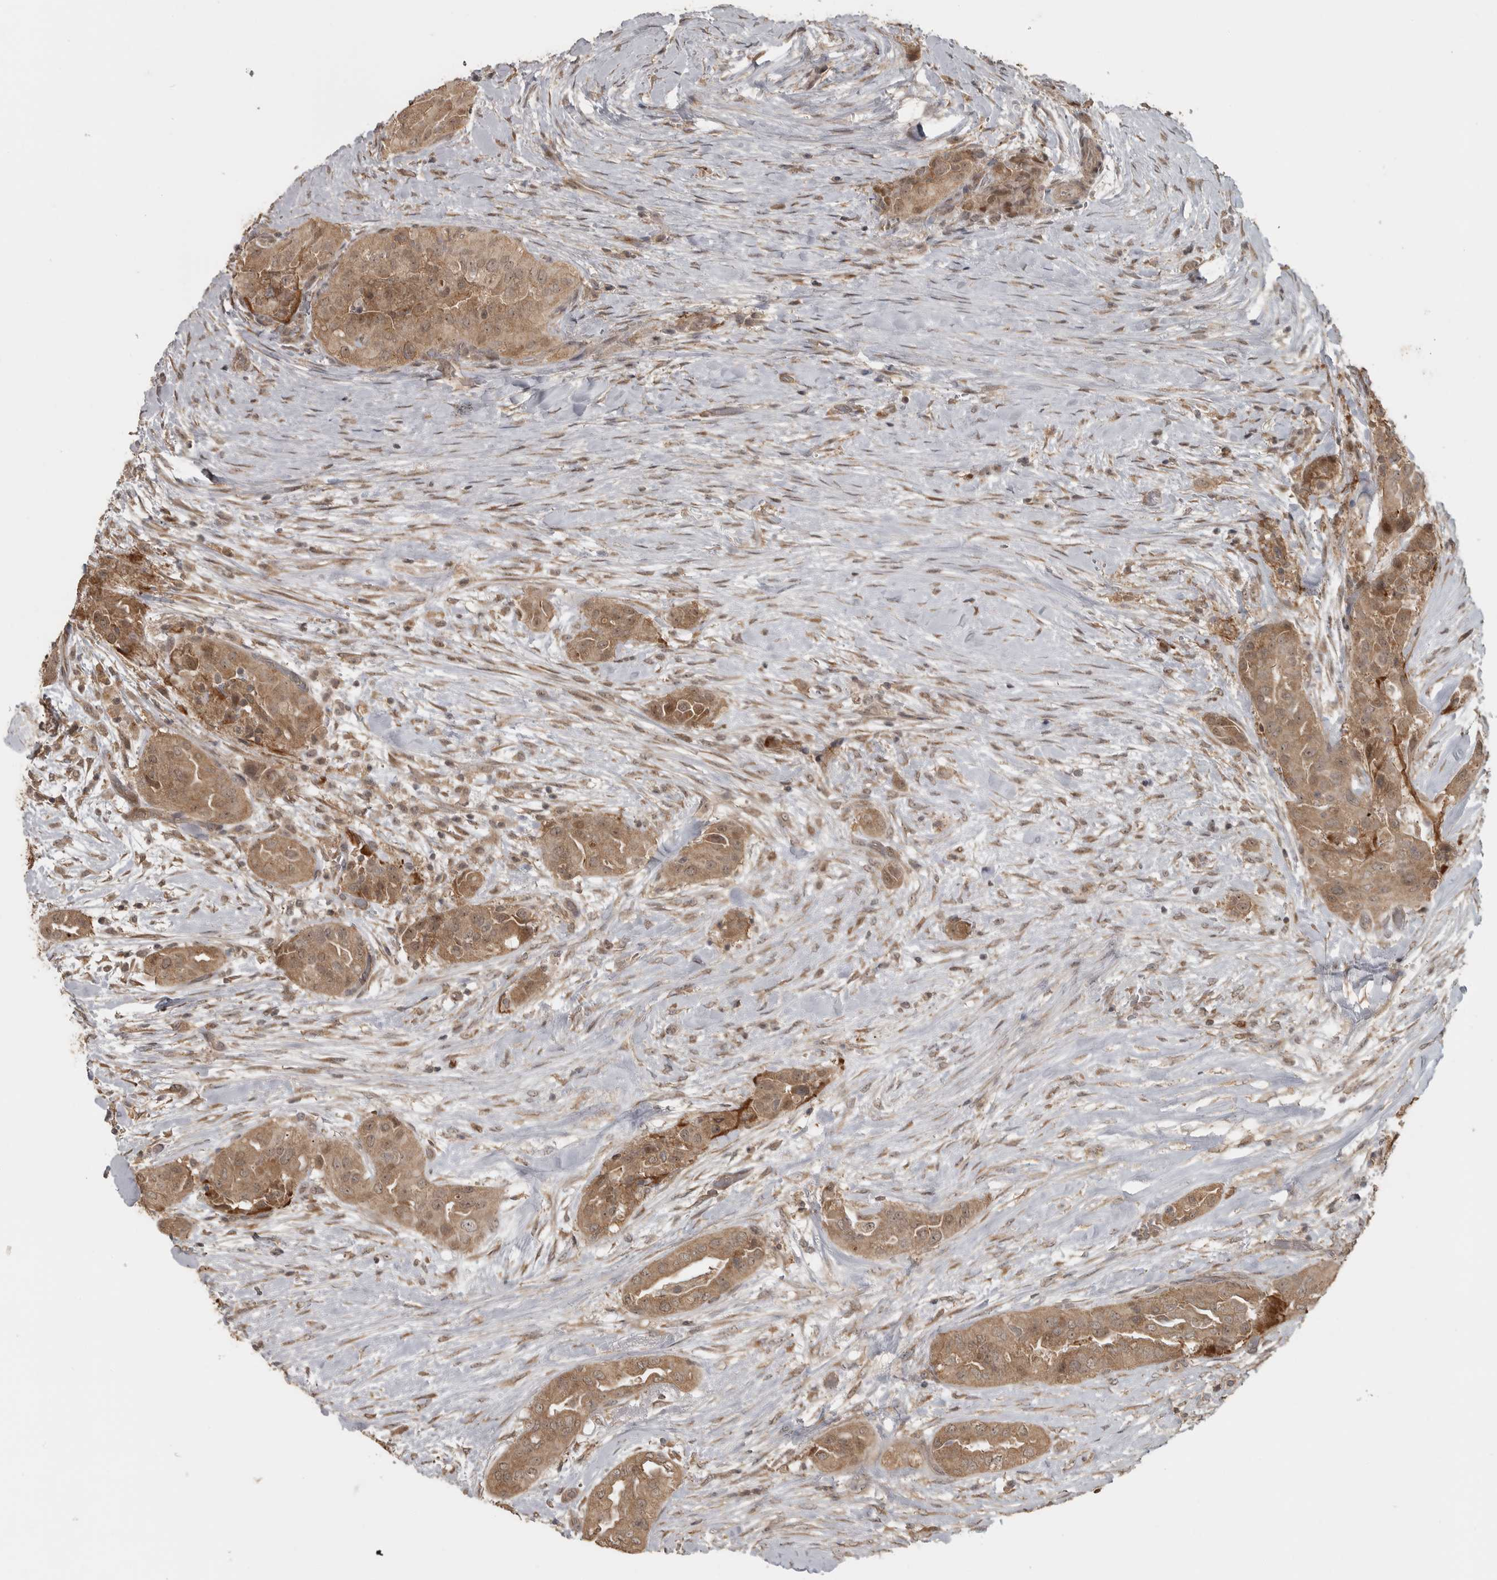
{"staining": {"intensity": "moderate", "quantity": ">75%", "location": "cytoplasmic/membranous"}, "tissue": "thyroid cancer", "cell_type": "Tumor cells", "image_type": "cancer", "snomed": [{"axis": "morphology", "description": "Papillary adenocarcinoma, NOS"}, {"axis": "topography", "description": "Thyroid gland"}], "caption": "Immunohistochemistry (IHC) (DAB (3,3'-diaminobenzidine)) staining of human thyroid cancer (papillary adenocarcinoma) exhibits moderate cytoplasmic/membranous protein expression in approximately >75% of tumor cells.", "gene": "LLGL1", "patient": {"sex": "female", "age": 59}}